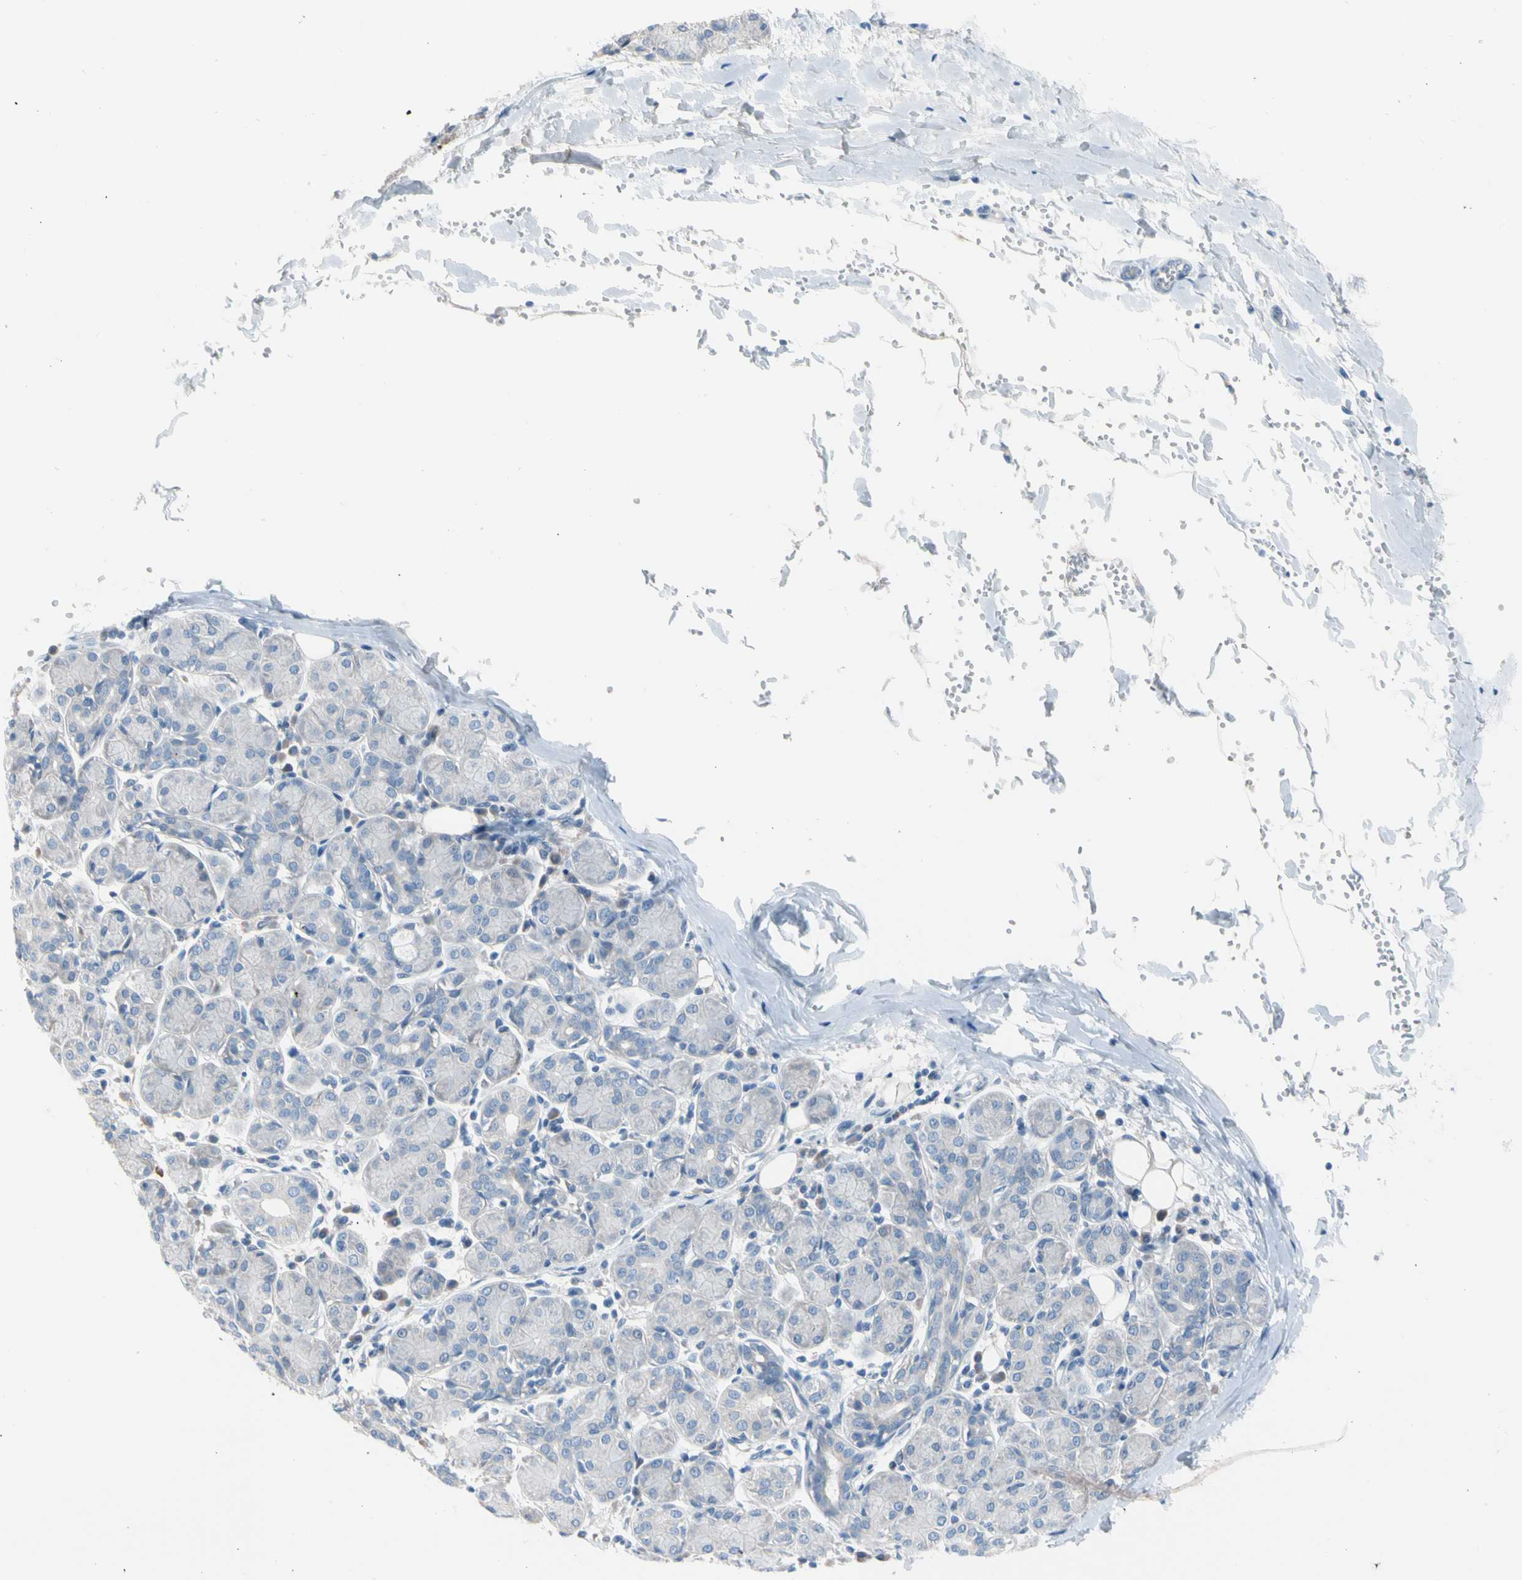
{"staining": {"intensity": "negative", "quantity": "none", "location": "none"}, "tissue": "salivary gland", "cell_type": "Glandular cells", "image_type": "normal", "snomed": [{"axis": "morphology", "description": "Normal tissue, NOS"}, {"axis": "morphology", "description": "Inflammation, NOS"}, {"axis": "topography", "description": "Lymph node"}, {"axis": "topography", "description": "Salivary gland"}], "caption": "A micrograph of salivary gland stained for a protein shows no brown staining in glandular cells.", "gene": "CASQ1", "patient": {"sex": "male", "age": 3}}